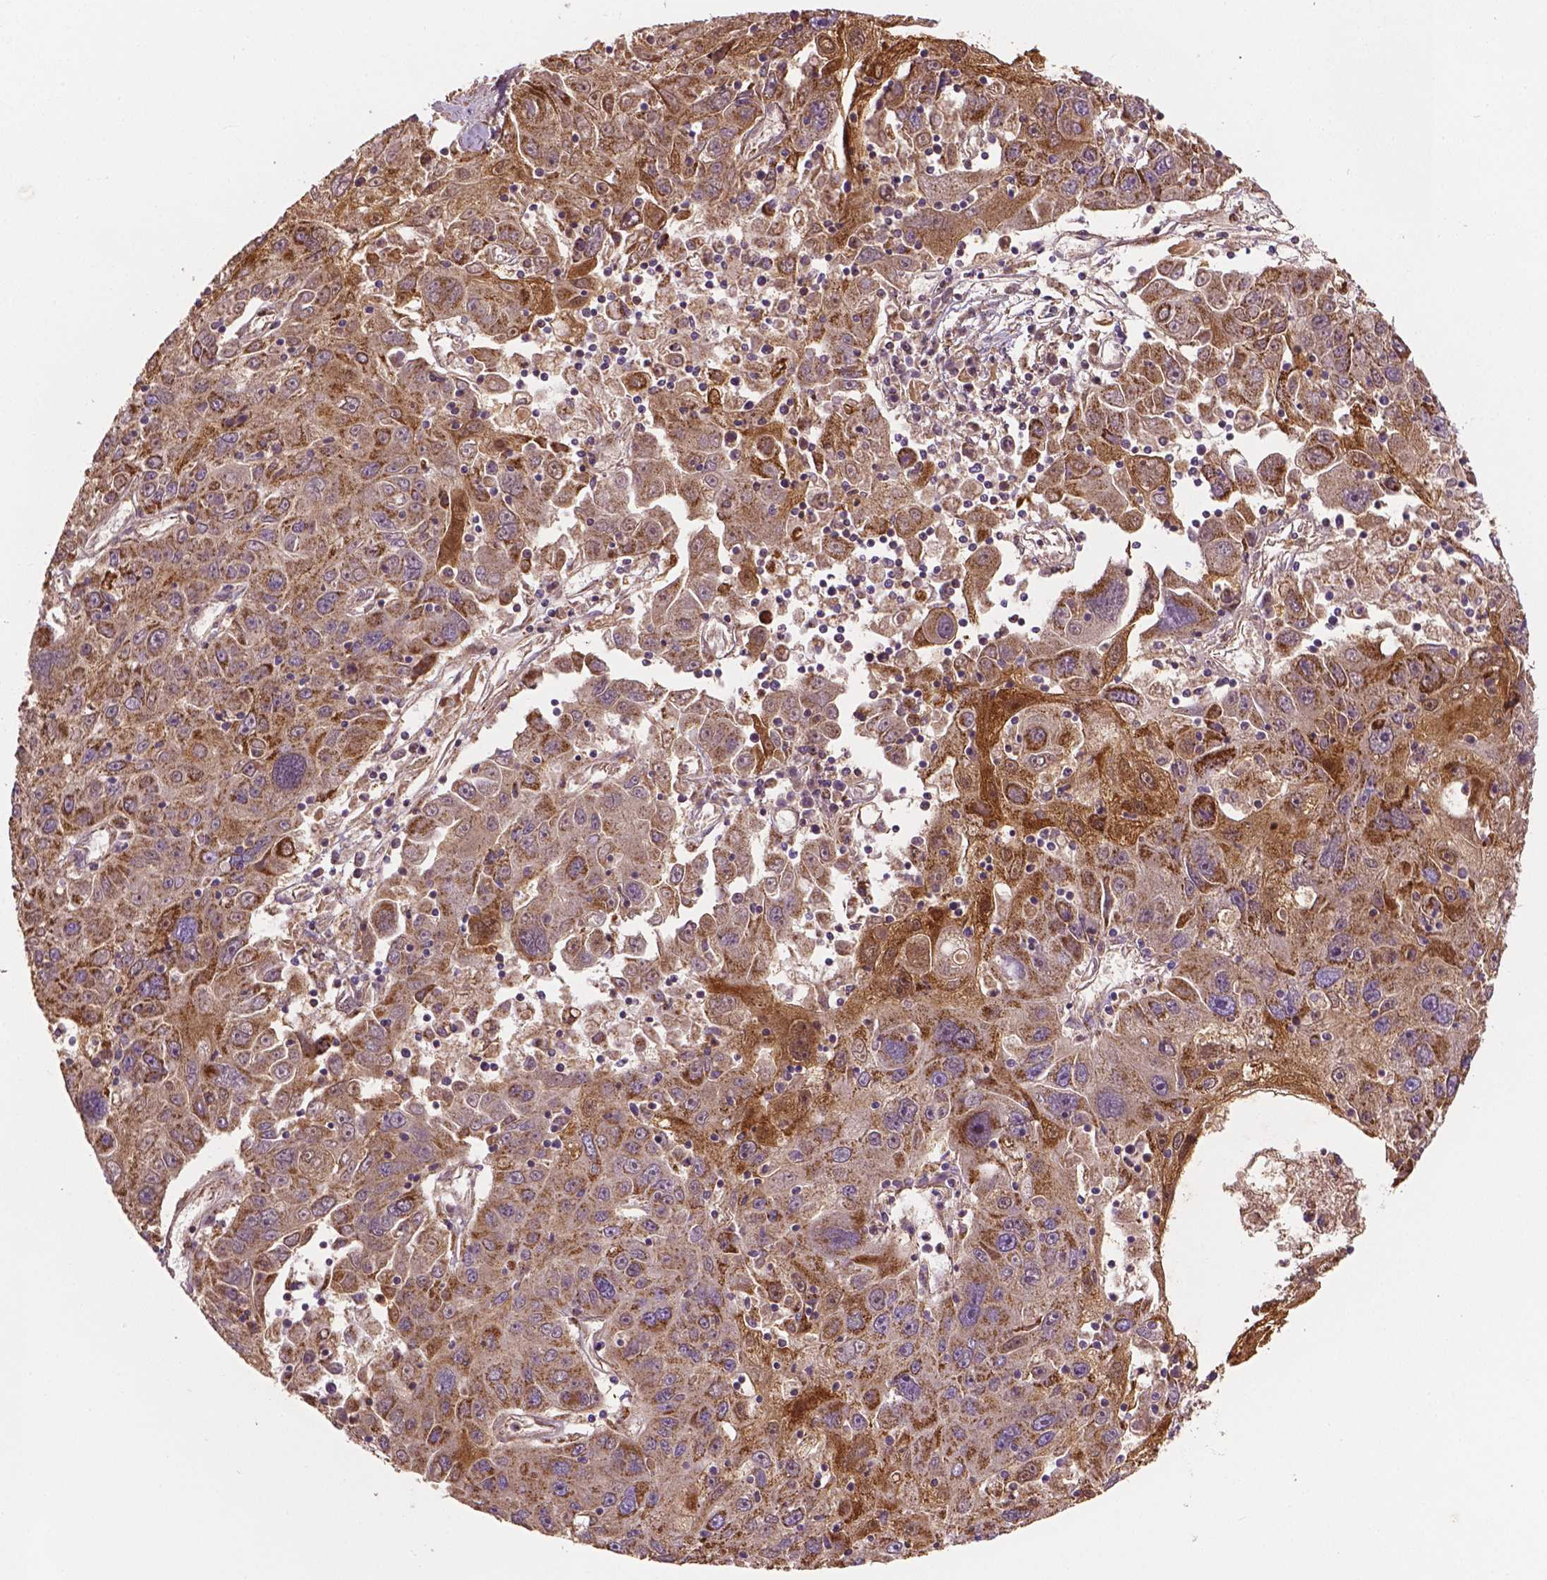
{"staining": {"intensity": "moderate", "quantity": ">75%", "location": "cytoplasmic/membranous"}, "tissue": "stomach cancer", "cell_type": "Tumor cells", "image_type": "cancer", "snomed": [{"axis": "morphology", "description": "Adenocarcinoma, NOS"}, {"axis": "topography", "description": "Stomach"}], "caption": "This micrograph exhibits immunohistochemistry (IHC) staining of stomach adenocarcinoma, with medium moderate cytoplasmic/membranous positivity in approximately >75% of tumor cells.", "gene": "PIBF1", "patient": {"sex": "male", "age": 56}}